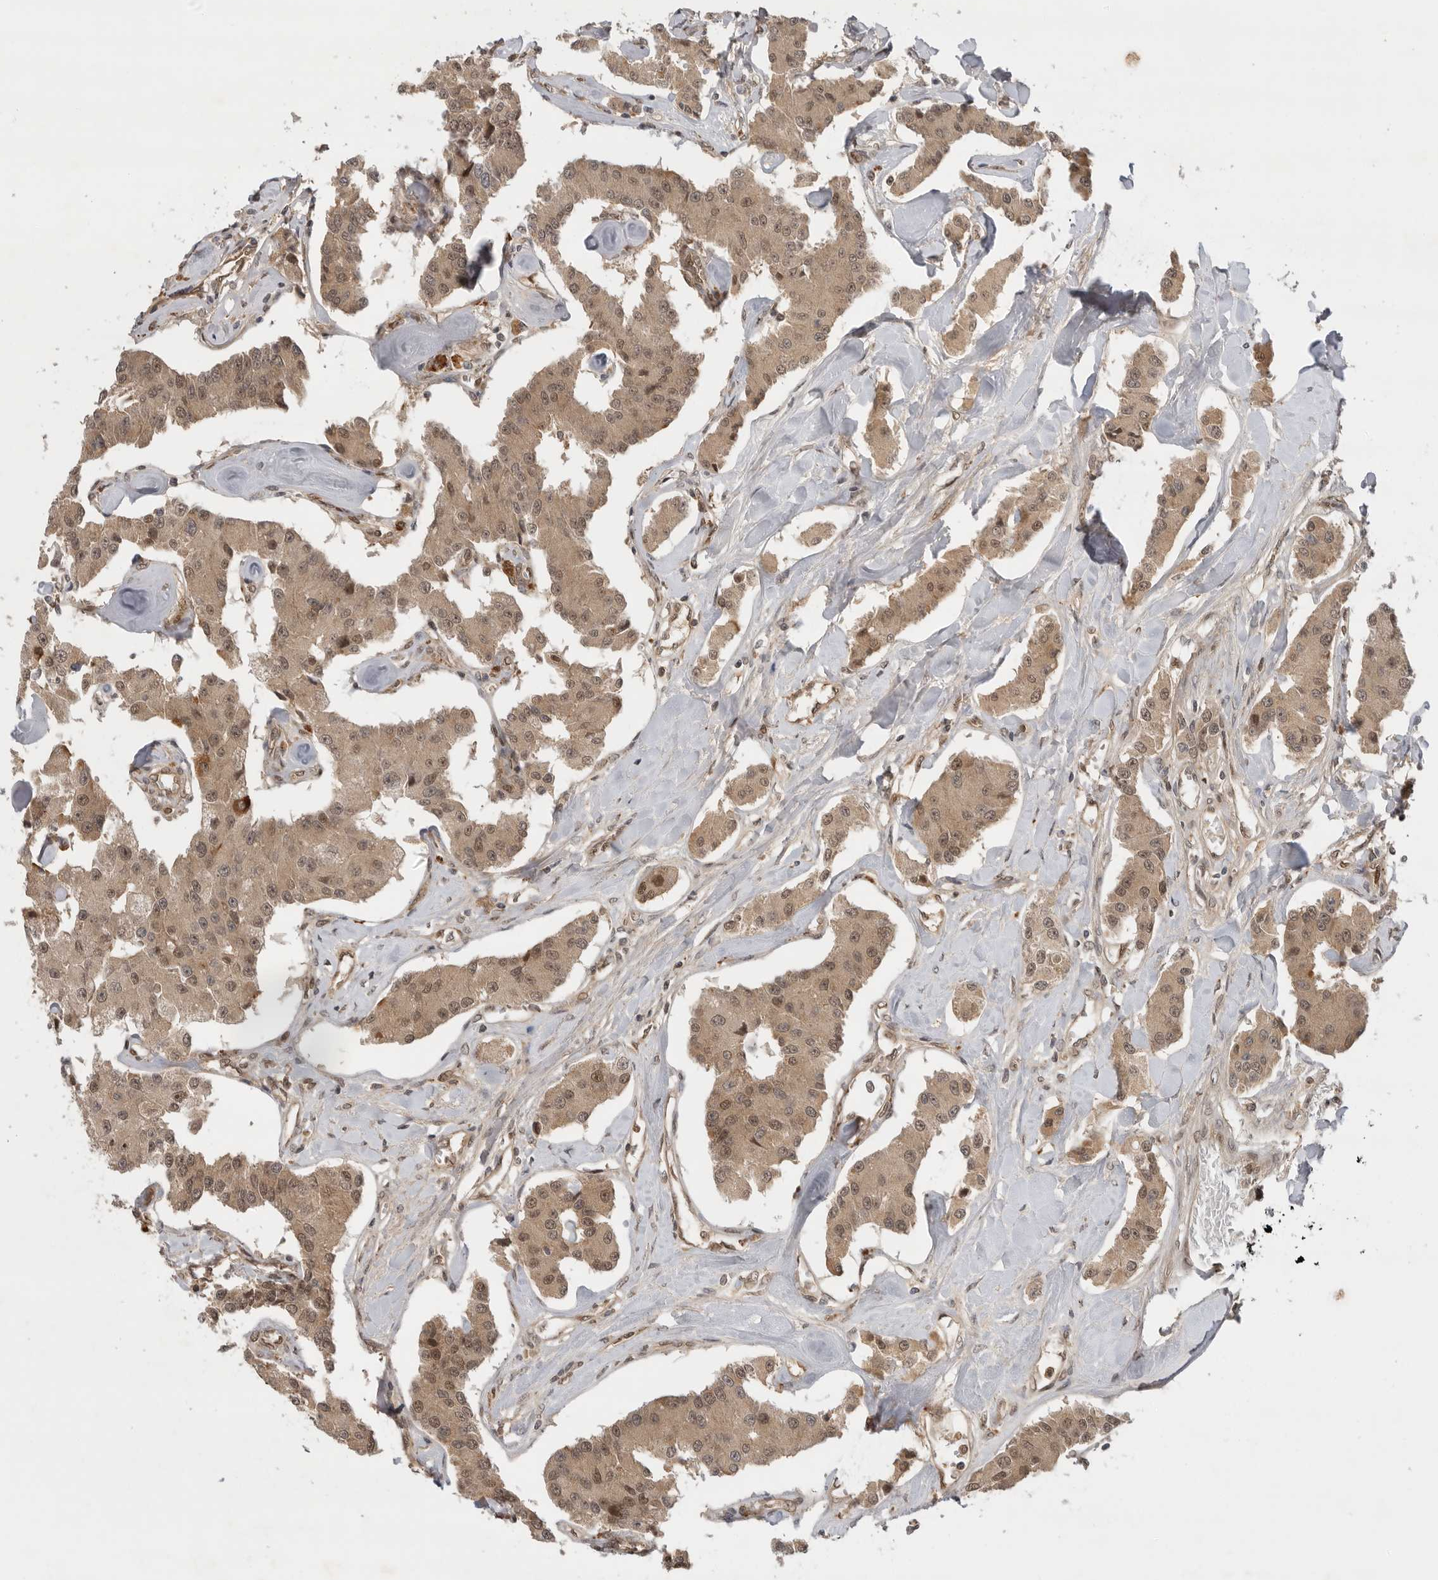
{"staining": {"intensity": "weak", "quantity": ">75%", "location": "cytoplasmic/membranous,nuclear"}, "tissue": "carcinoid", "cell_type": "Tumor cells", "image_type": "cancer", "snomed": [{"axis": "morphology", "description": "Carcinoid, malignant, NOS"}, {"axis": "topography", "description": "Pancreas"}], "caption": "A high-resolution image shows IHC staining of malignant carcinoid, which displays weak cytoplasmic/membranous and nuclear expression in about >75% of tumor cells.", "gene": "DCAF8", "patient": {"sex": "male", "age": 41}}